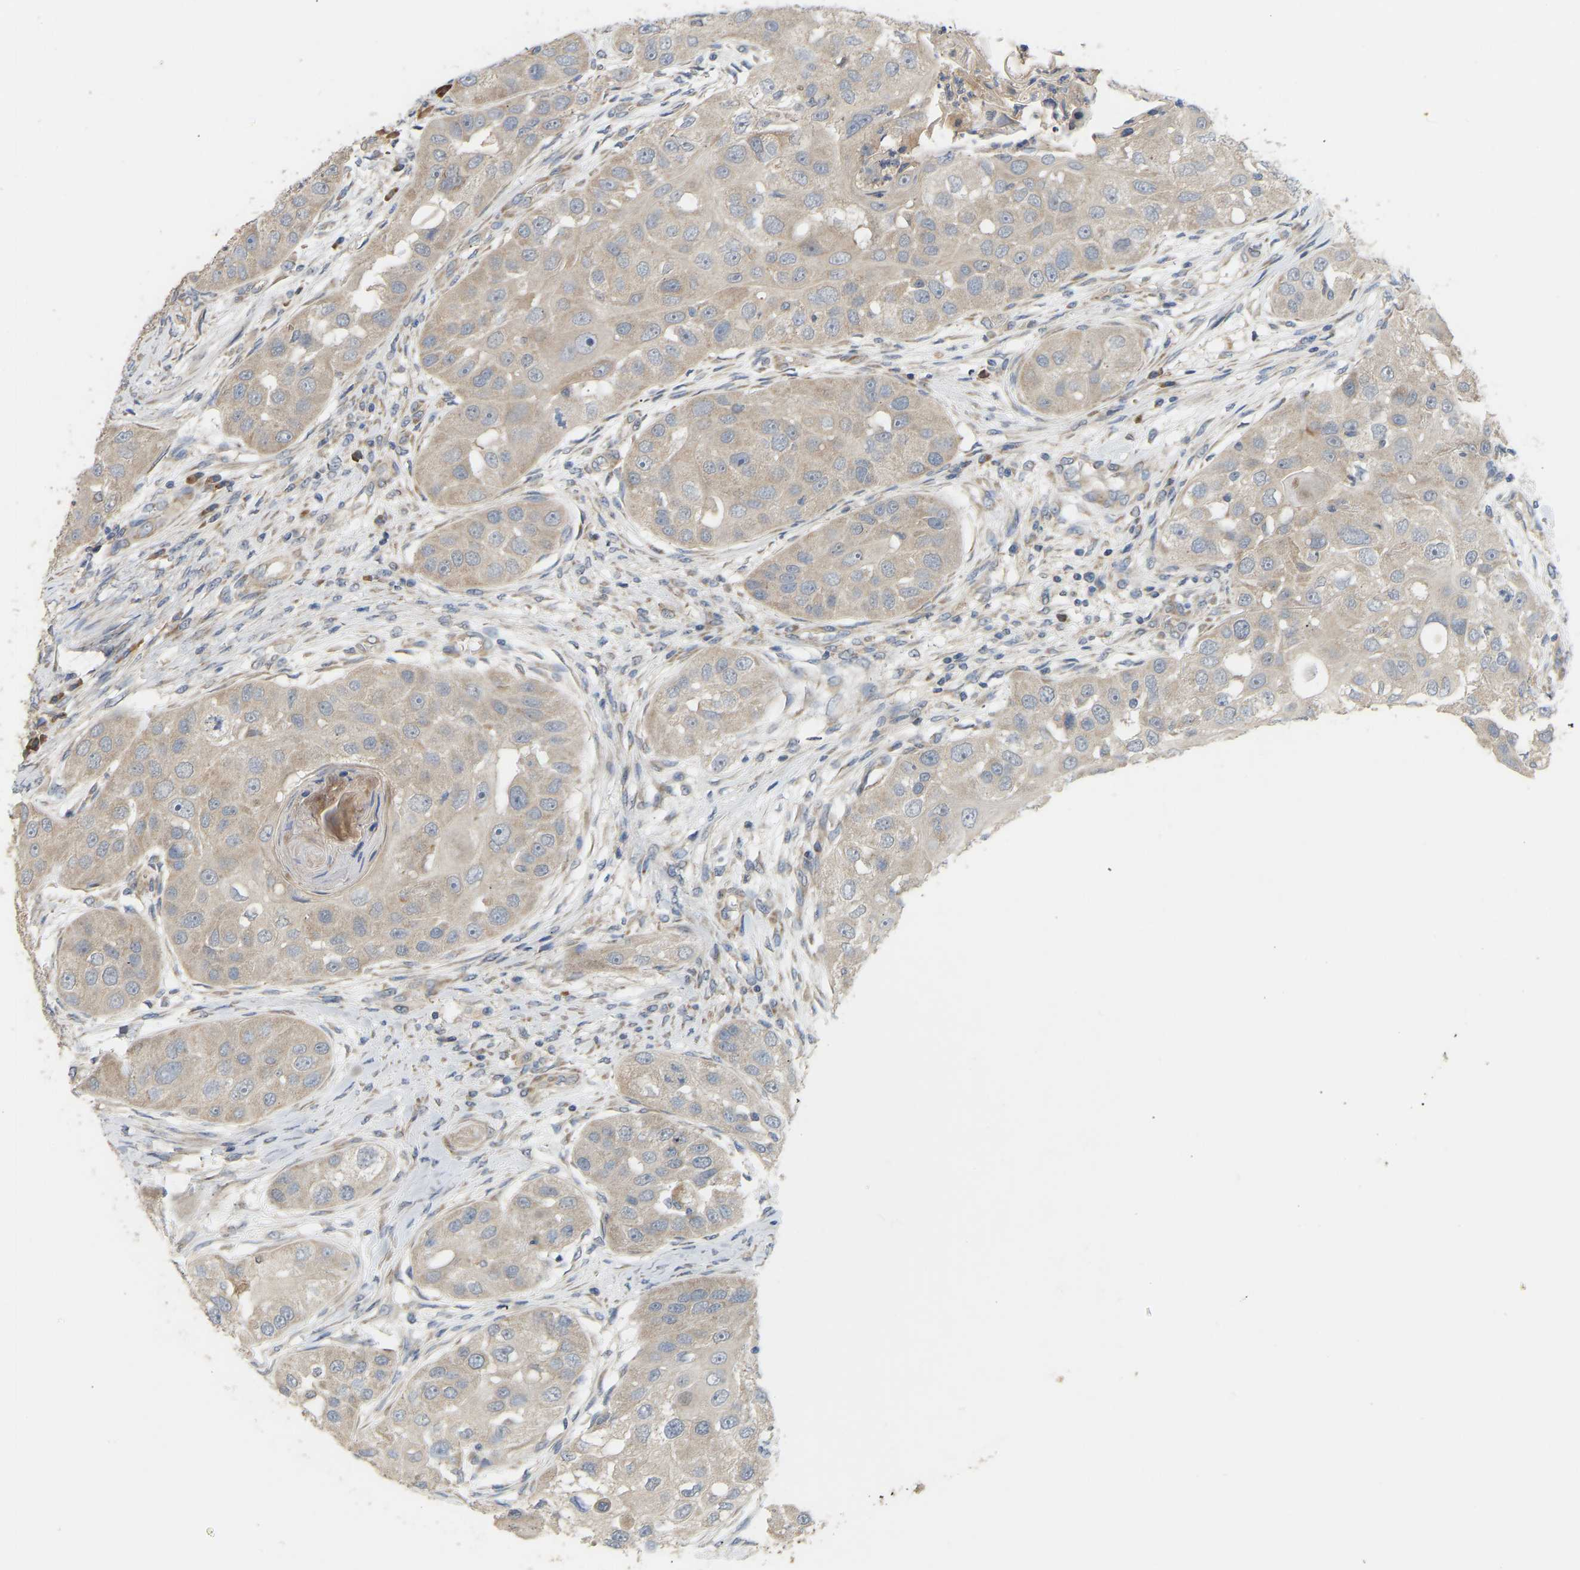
{"staining": {"intensity": "weak", "quantity": "<25%", "location": "cytoplasmic/membranous"}, "tissue": "head and neck cancer", "cell_type": "Tumor cells", "image_type": "cancer", "snomed": [{"axis": "morphology", "description": "Normal tissue, NOS"}, {"axis": "morphology", "description": "Squamous cell carcinoma, NOS"}, {"axis": "topography", "description": "Skeletal muscle"}, {"axis": "topography", "description": "Head-Neck"}], "caption": "This is an IHC histopathology image of human head and neck cancer. There is no staining in tumor cells.", "gene": "HACD2", "patient": {"sex": "male", "age": 51}}